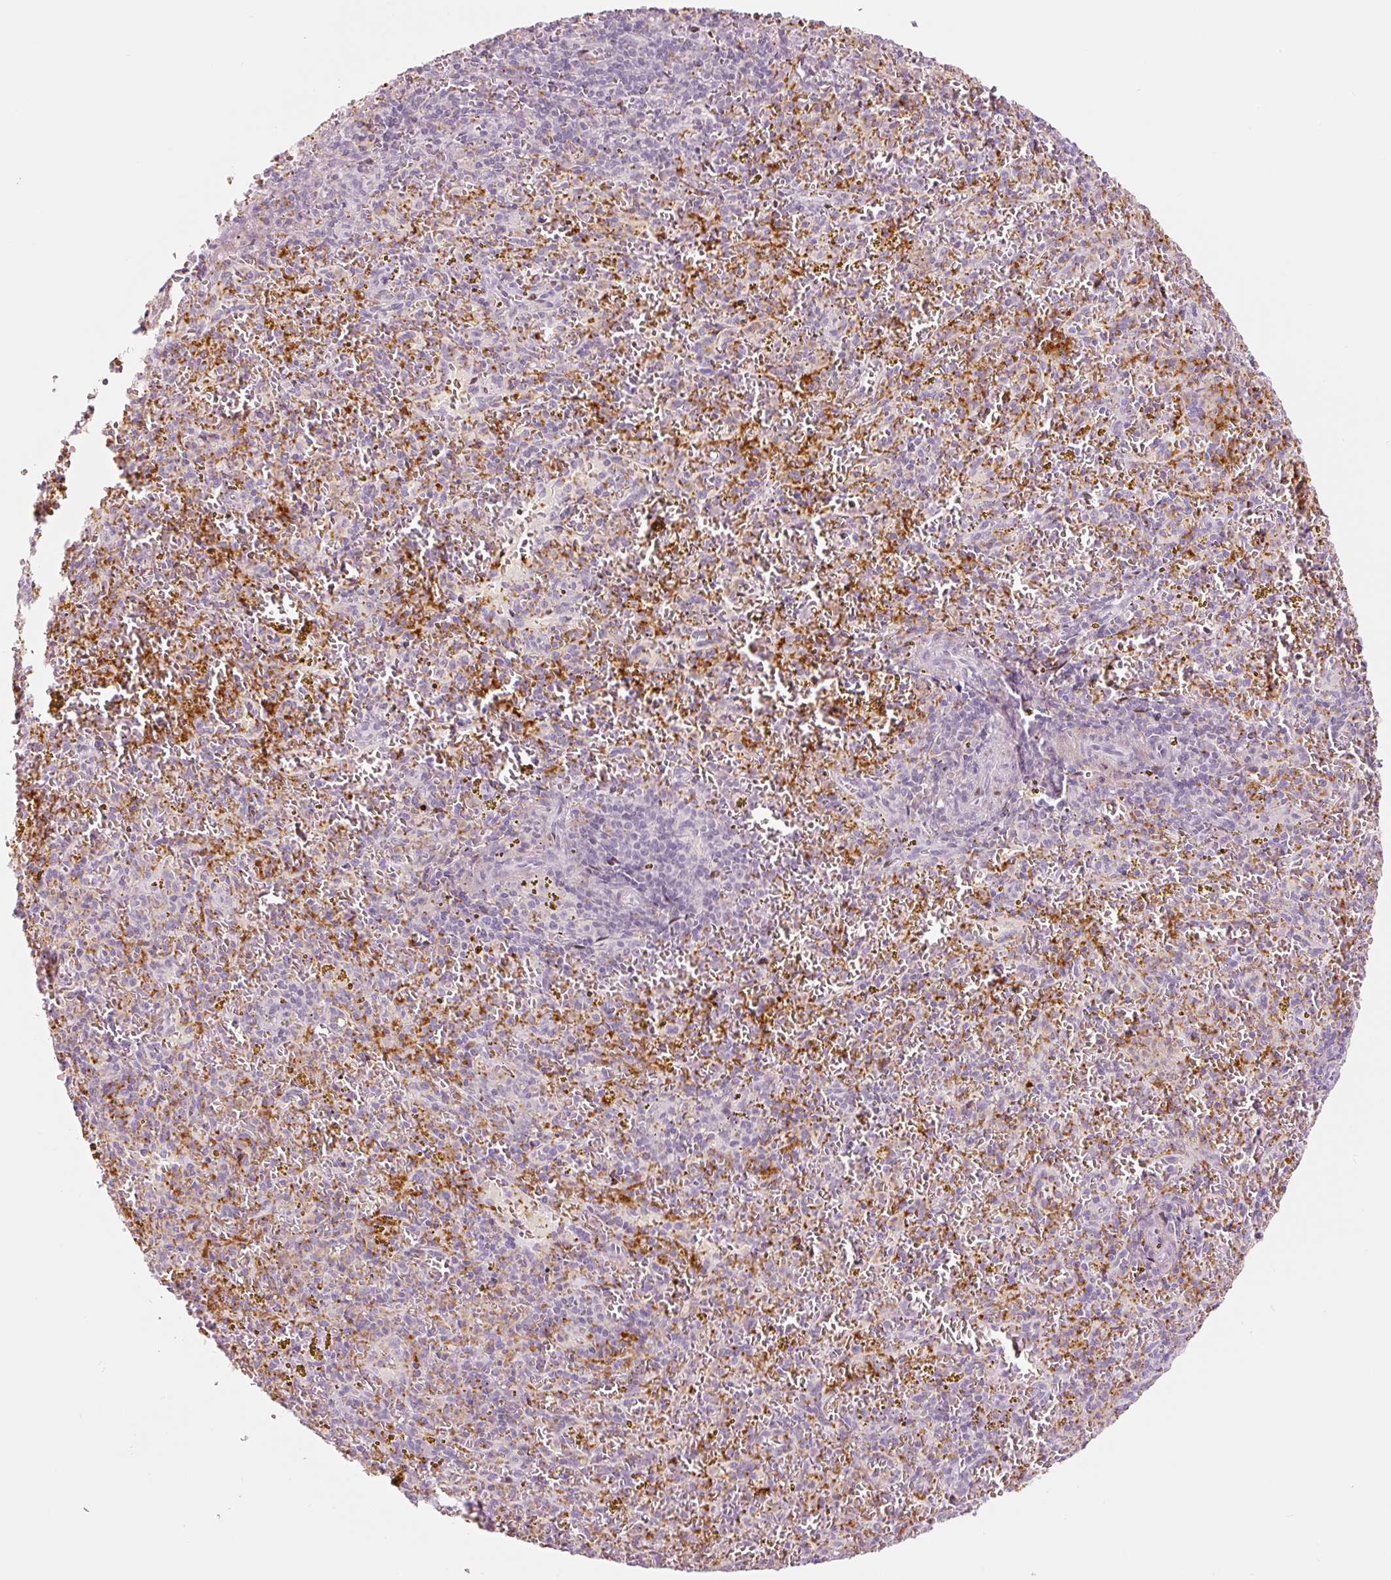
{"staining": {"intensity": "negative", "quantity": "none", "location": "none"}, "tissue": "spleen", "cell_type": "Cells in red pulp", "image_type": "normal", "snomed": [{"axis": "morphology", "description": "Normal tissue, NOS"}, {"axis": "topography", "description": "Spleen"}], "caption": "The IHC micrograph has no significant staining in cells in red pulp of spleen. (Stains: DAB (3,3'-diaminobenzidine) immunohistochemistry with hematoxylin counter stain, Microscopy: brightfield microscopy at high magnification).", "gene": "LECT2", "patient": {"sex": "male", "age": 57}}